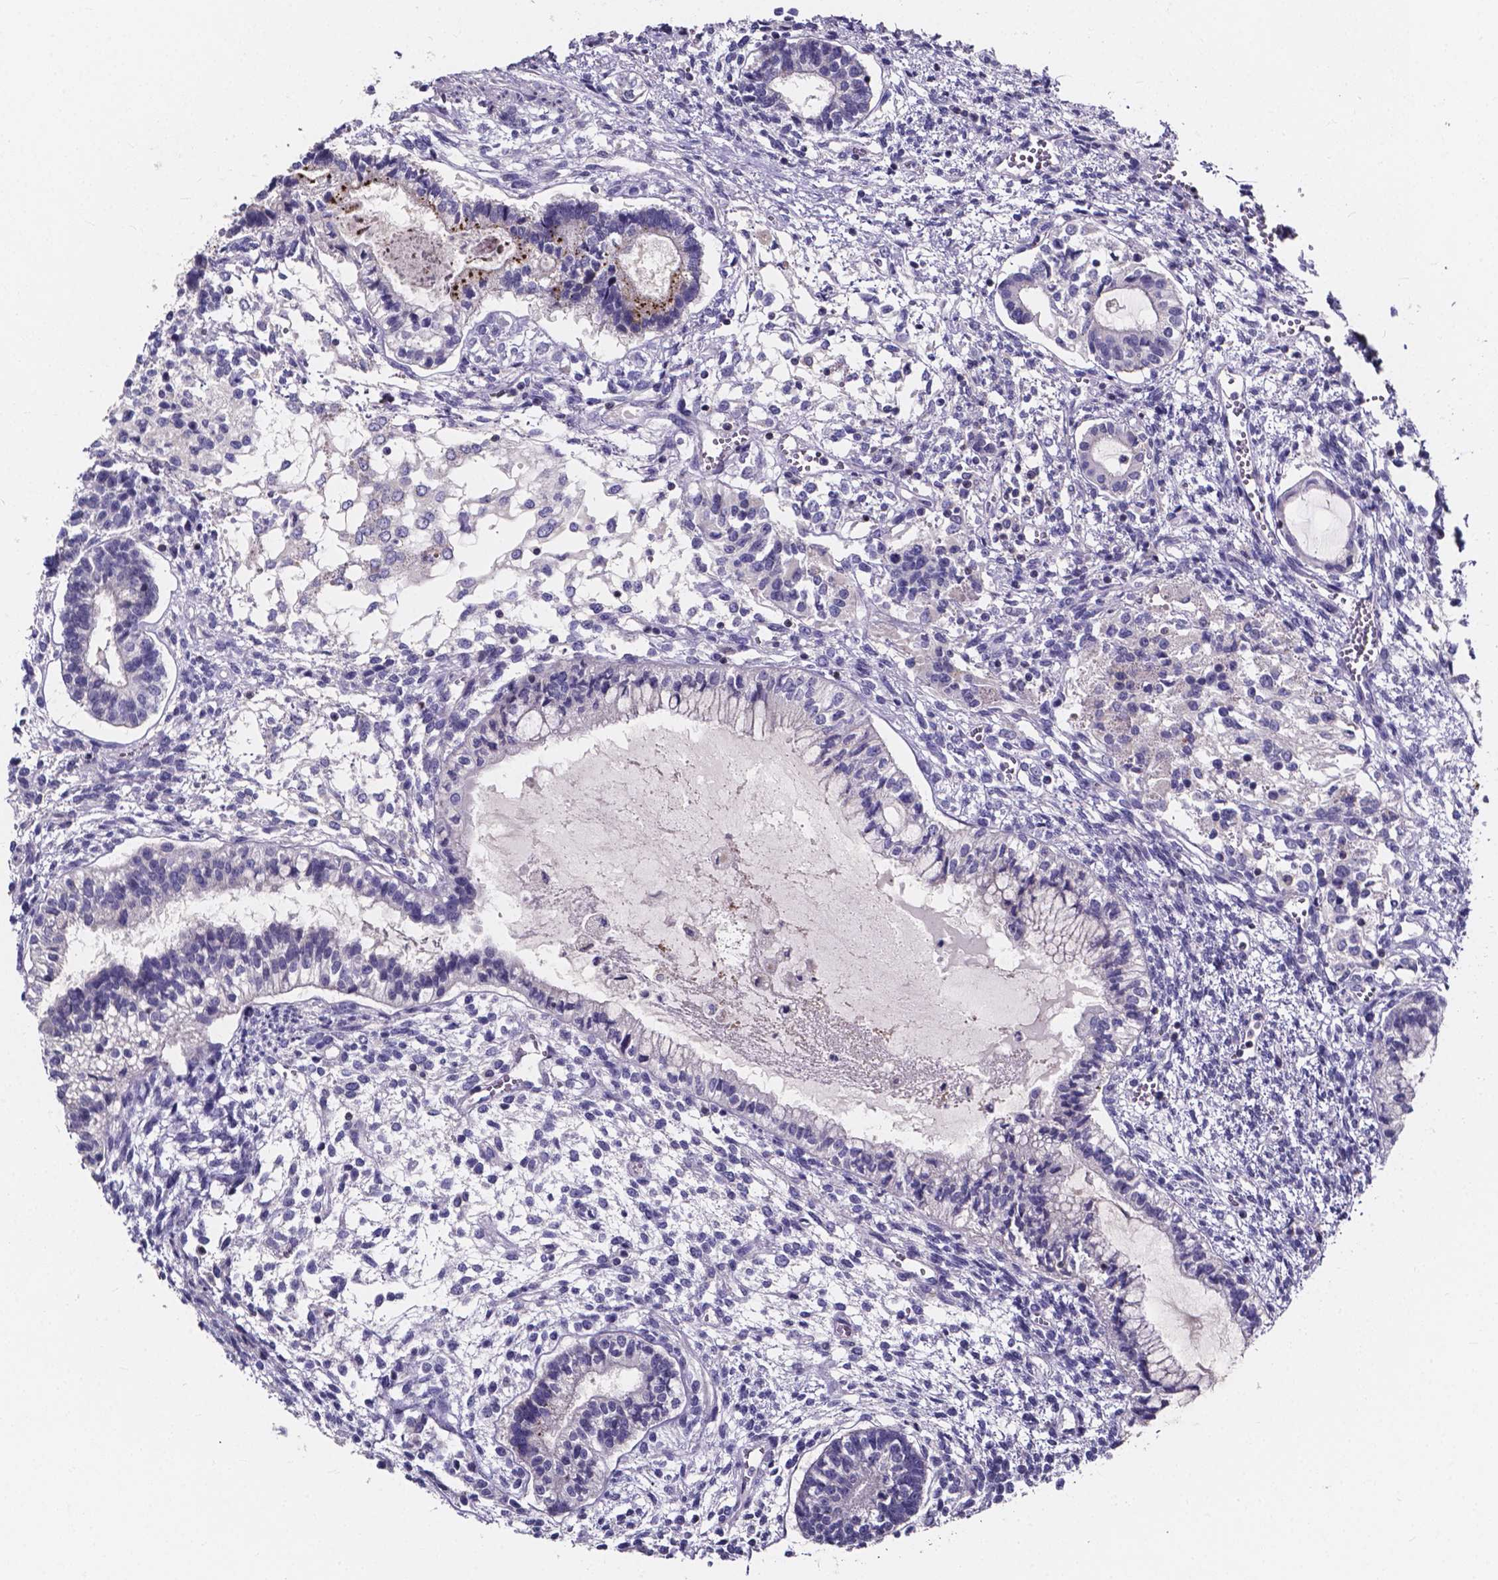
{"staining": {"intensity": "strong", "quantity": "<25%", "location": "cytoplasmic/membranous"}, "tissue": "testis cancer", "cell_type": "Tumor cells", "image_type": "cancer", "snomed": [{"axis": "morphology", "description": "Carcinoma, Embryonal, NOS"}, {"axis": "topography", "description": "Testis"}], "caption": "About <25% of tumor cells in testis embryonal carcinoma display strong cytoplasmic/membranous protein staining as visualized by brown immunohistochemical staining.", "gene": "THEMIS", "patient": {"sex": "male", "age": 37}}